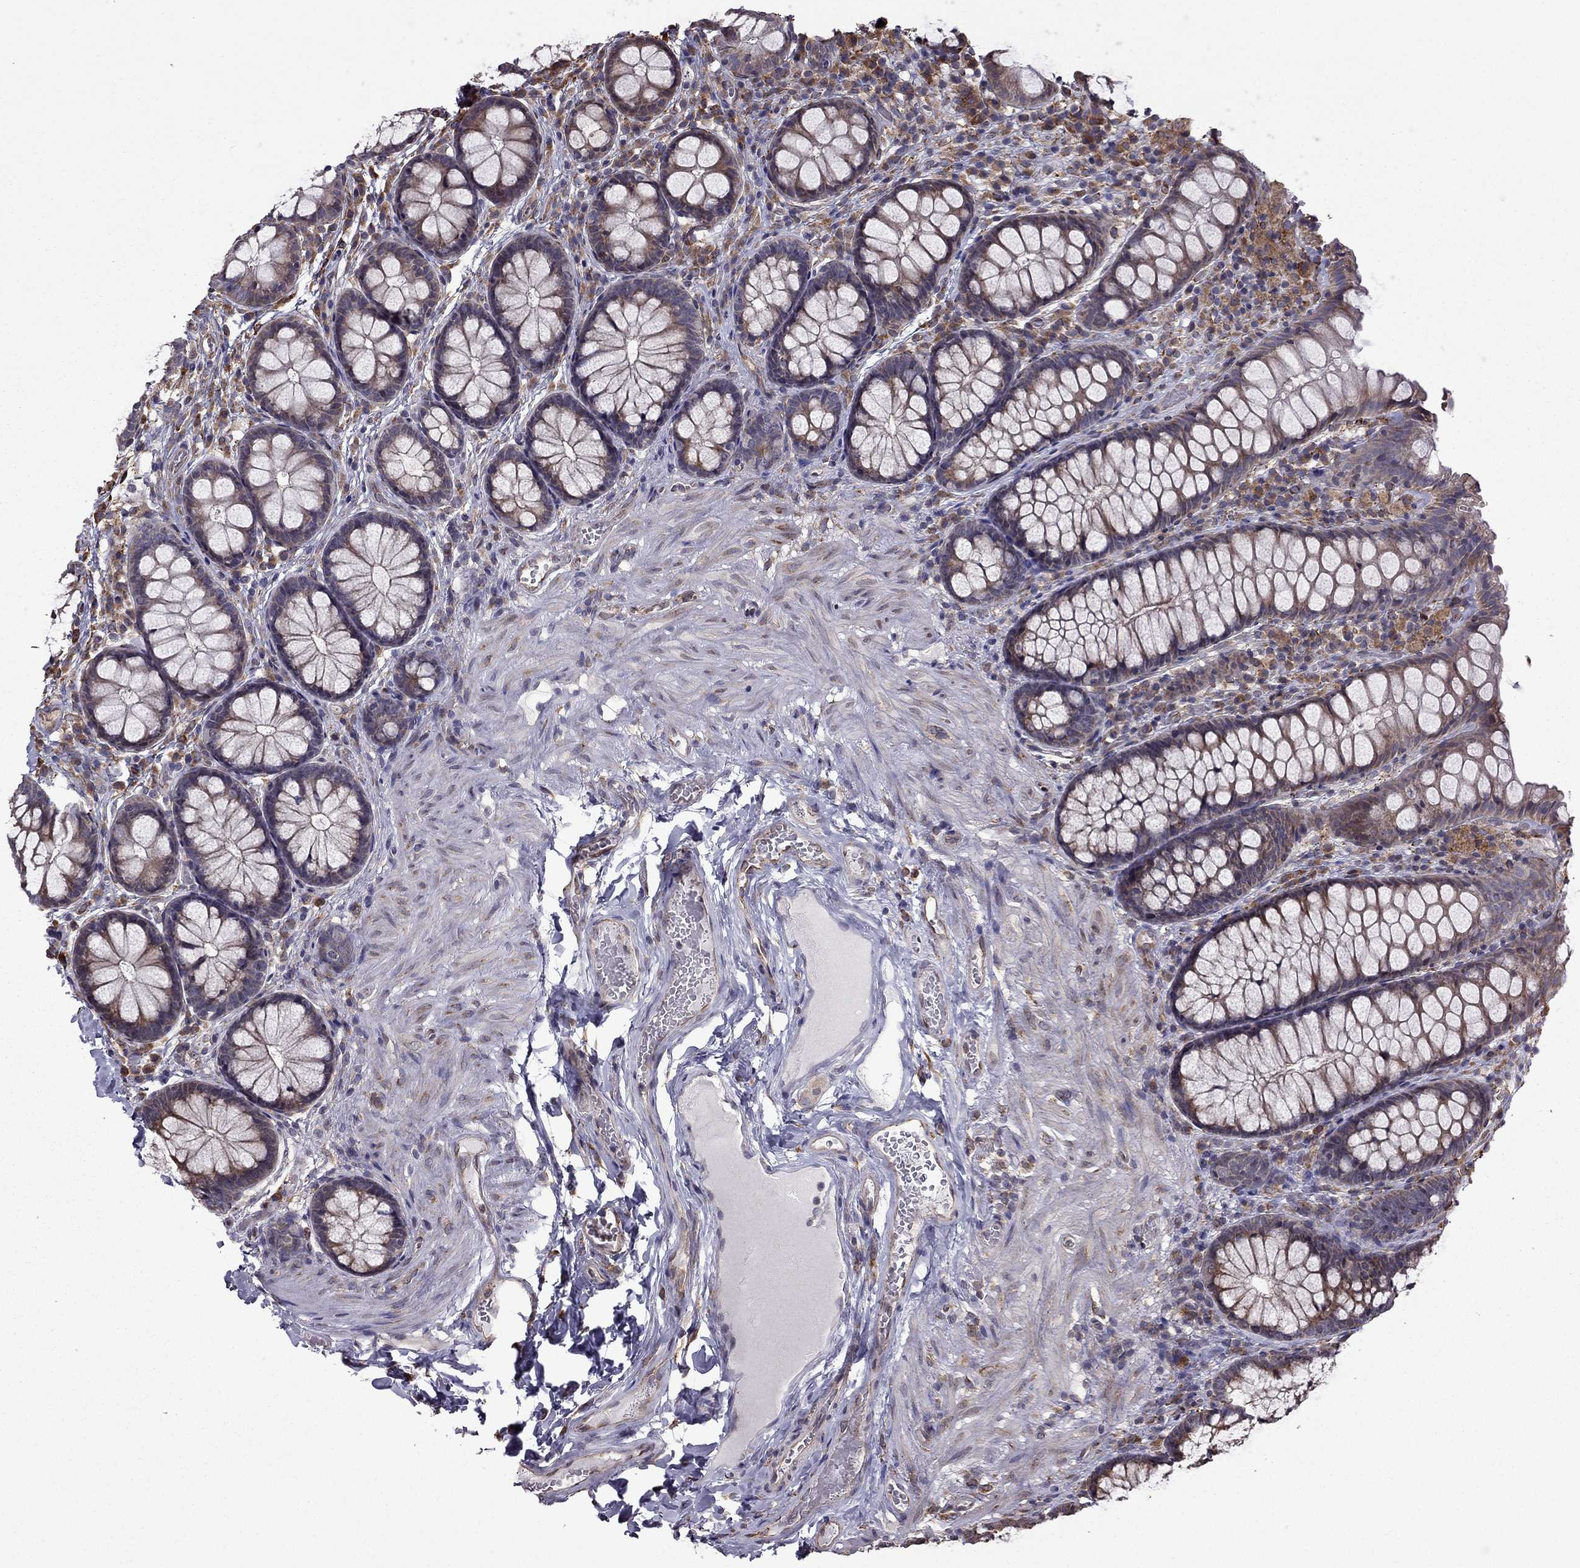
{"staining": {"intensity": "moderate", "quantity": ">75%", "location": "cytoplasmic/membranous"}, "tissue": "colon", "cell_type": "Endothelial cells", "image_type": "normal", "snomed": [{"axis": "morphology", "description": "Normal tissue, NOS"}, {"axis": "topography", "description": "Colon"}], "caption": "Immunohistochemistry of normal human colon demonstrates medium levels of moderate cytoplasmic/membranous expression in approximately >75% of endothelial cells. Ihc stains the protein of interest in brown and the nuclei are stained blue.", "gene": "IKBIP", "patient": {"sex": "female", "age": 86}}